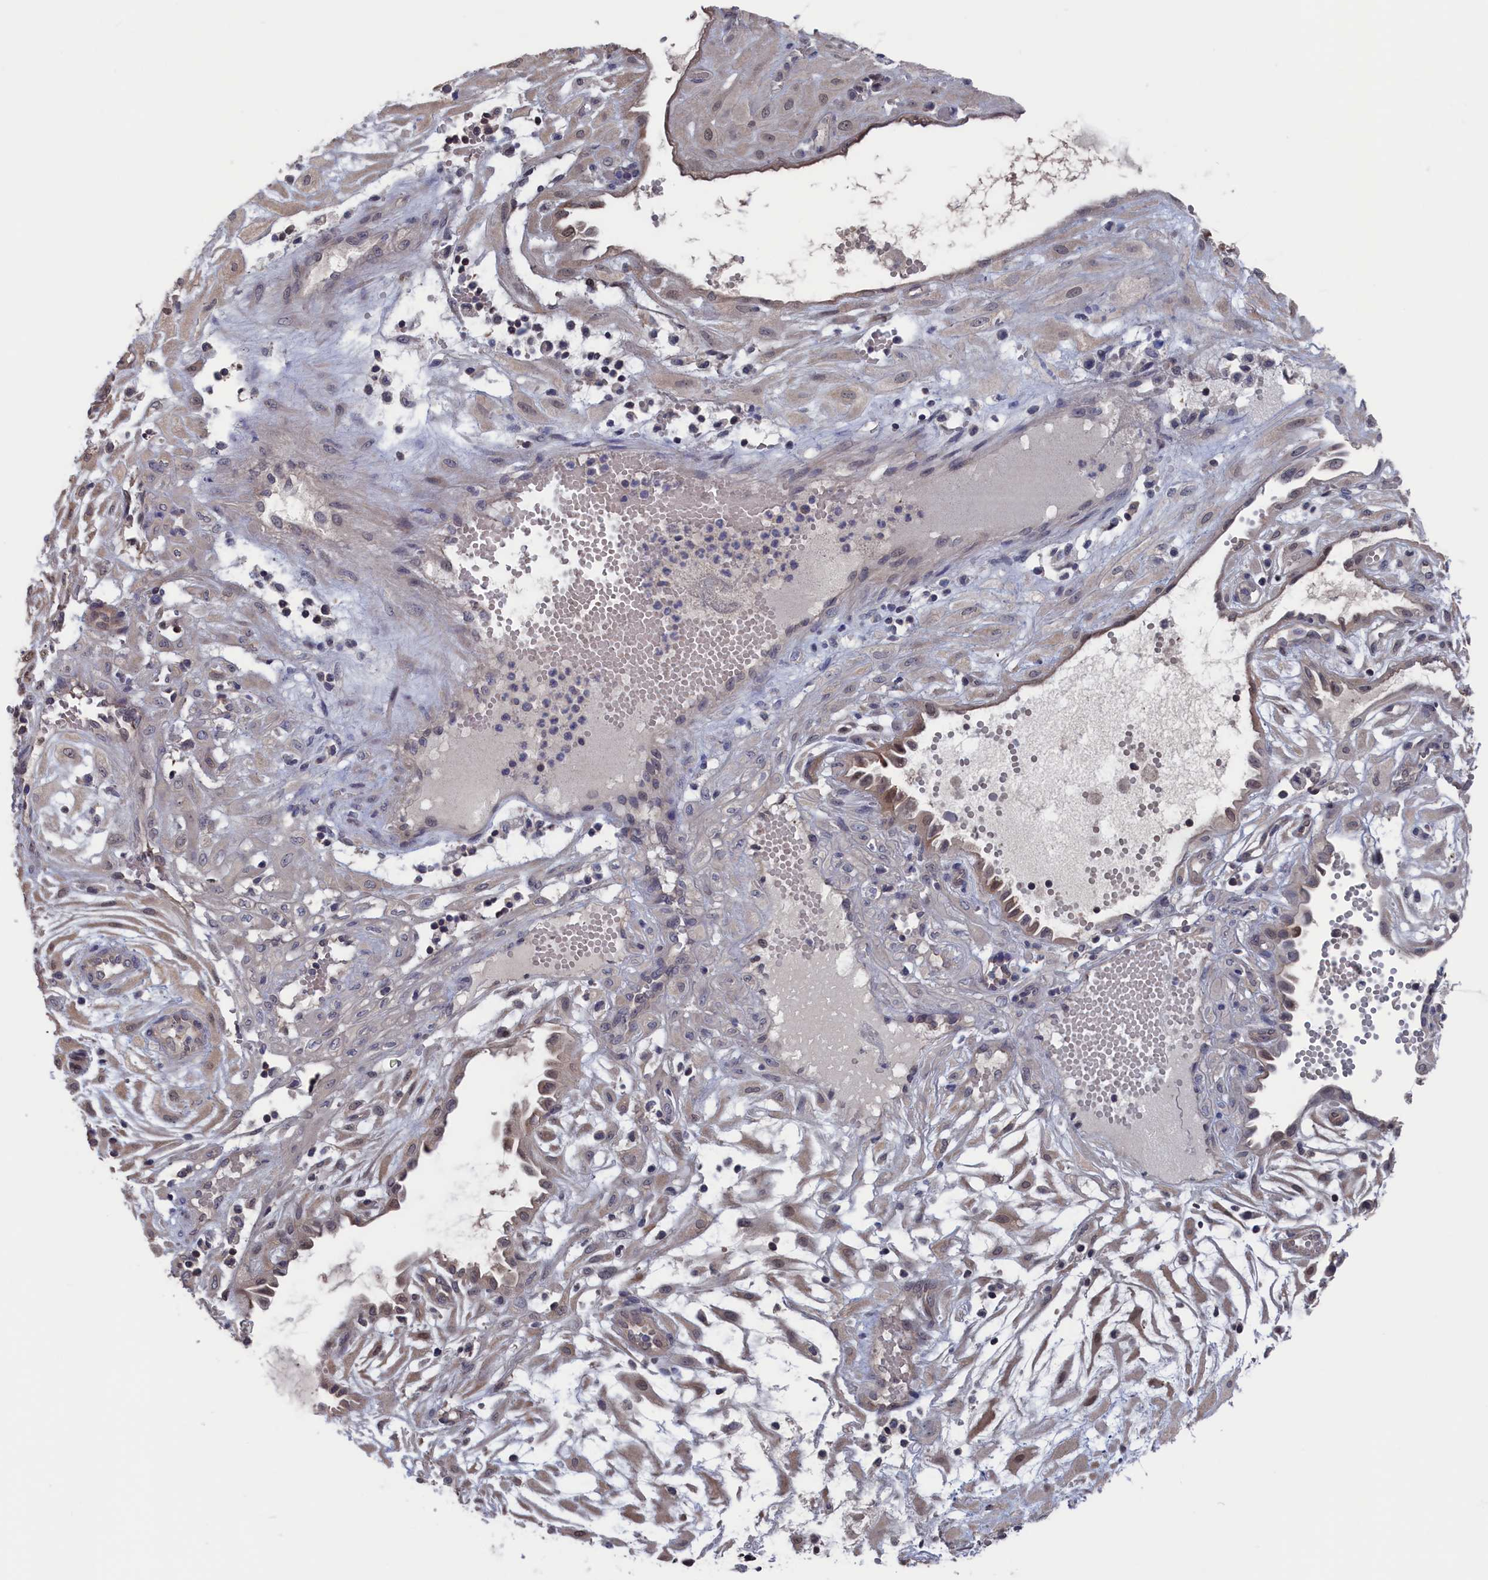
{"staining": {"intensity": "negative", "quantity": "none", "location": "none"}, "tissue": "cervical cancer", "cell_type": "Tumor cells", "image_type": "cancer", "snomed": [{"axis": "morphology", "description": "Squamous cell carcinoma, NOS"}, {"axis": "topography", "description": "Cervix"}], "caption": "Tumor cells show no significant protein expression in cervical cancer (squamous cell carcinoma). (DAB (3,3'-diaminobenzidine) IHC with hematoxylin counter stain).", "gene": "NUTF2", "patient": {"sex": "female", "age": 36}}